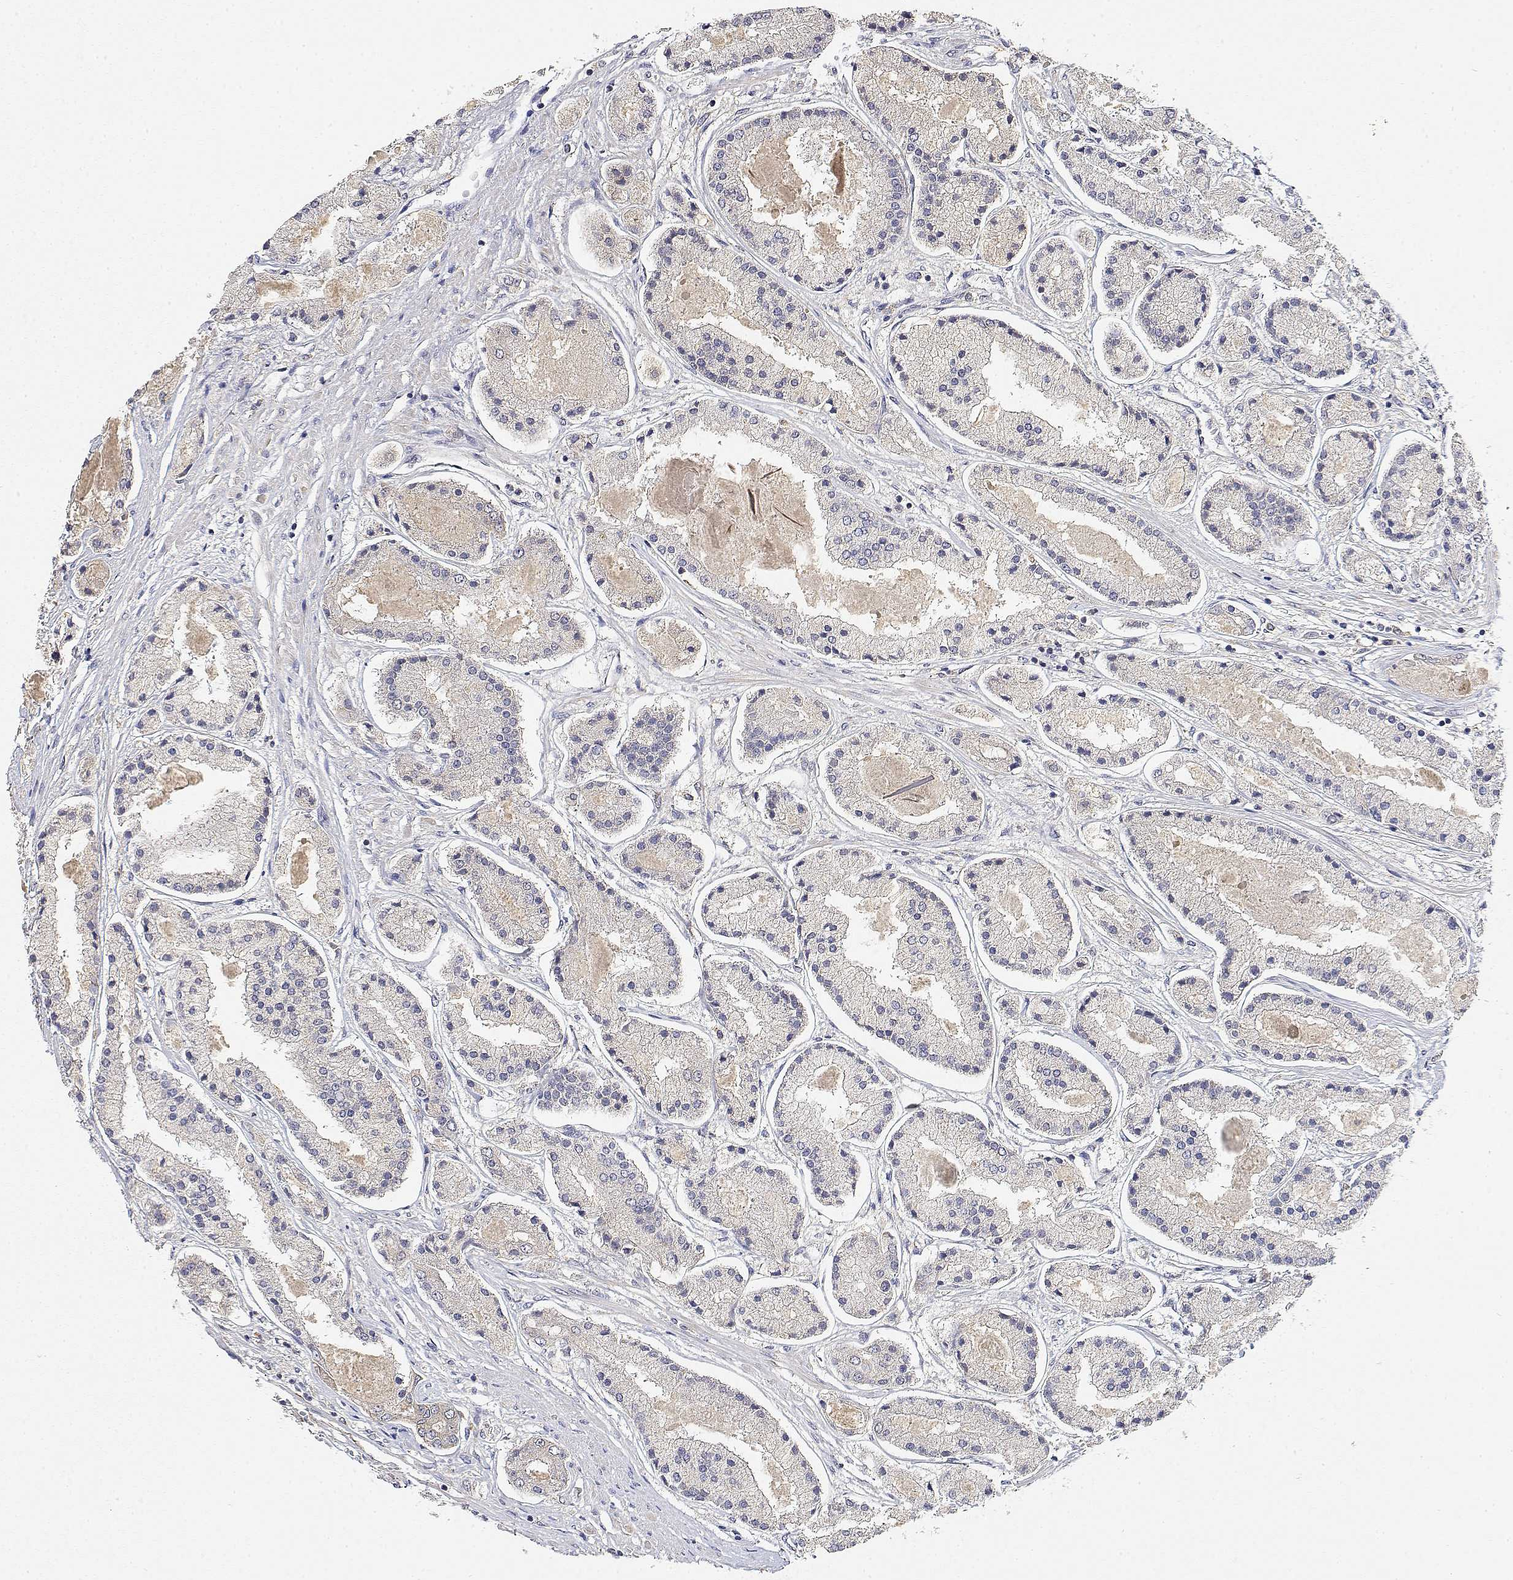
{"staining": {"intensity": "negative", "quantity": "none", "location": "none"}, "tissue": "prostate cancer", "cell_type": "Tumor cells", "image_type": "cancer", "snomed": [{"axis": "morphology", "description": "Adenocarcinoma, High grade"}, {"axis": "topography", "description": "Prostate"}], "caption": "Immunohistochemical staining of human high-grade adenocarcinoma (prostate) shows no significant positivity in tumor cells.", "gene": "LONRF3", "patient": {"sex": "male", "age": 67}}